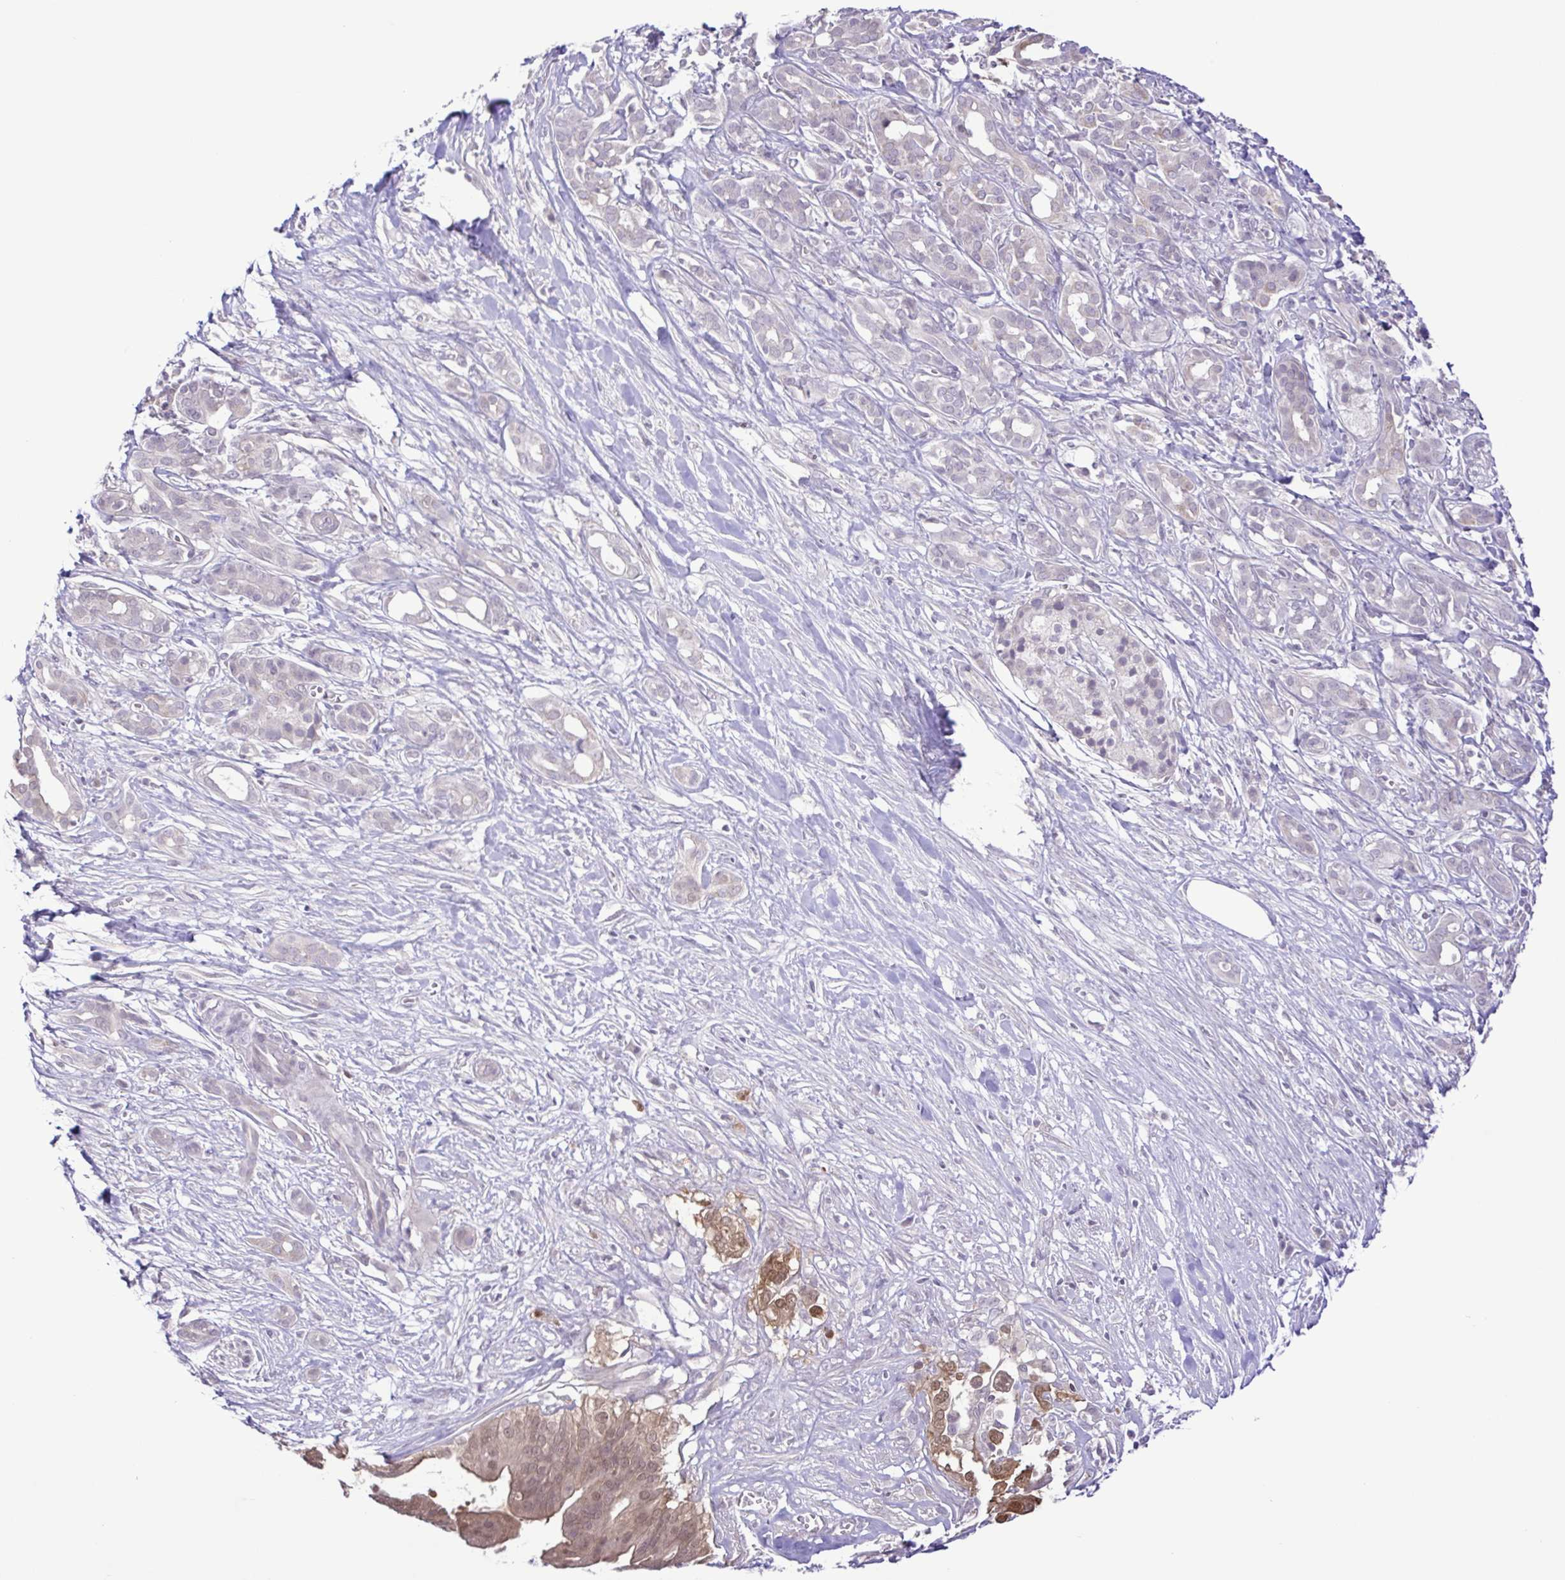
{"staining": {"intensity": "weak", "quantity": "25%-75%", "location": "cytoplasmic/membranous,nuclear"}, "tissue": "pancreatic cancer", "cell_type": "Tumor cells", "image_type": "cancer", "snomed": [{"axis": "morphology", "description": "Adenocarcinoma, NOS"}, {"axis": "topography", "description": "Pancreas"}], "caption": "High-magnification brightfield microscopy of pancreatic adenocarcinoma stained with DAB (brown) and counterstained with hematoxylin (blue). tumor cells exhibit weak cytoplasmic/membranous and nuclear expression is present in approximately25%-75% of cells.", "gene": "IL1RN", "patient": {"sex": "male", "age": 61}}